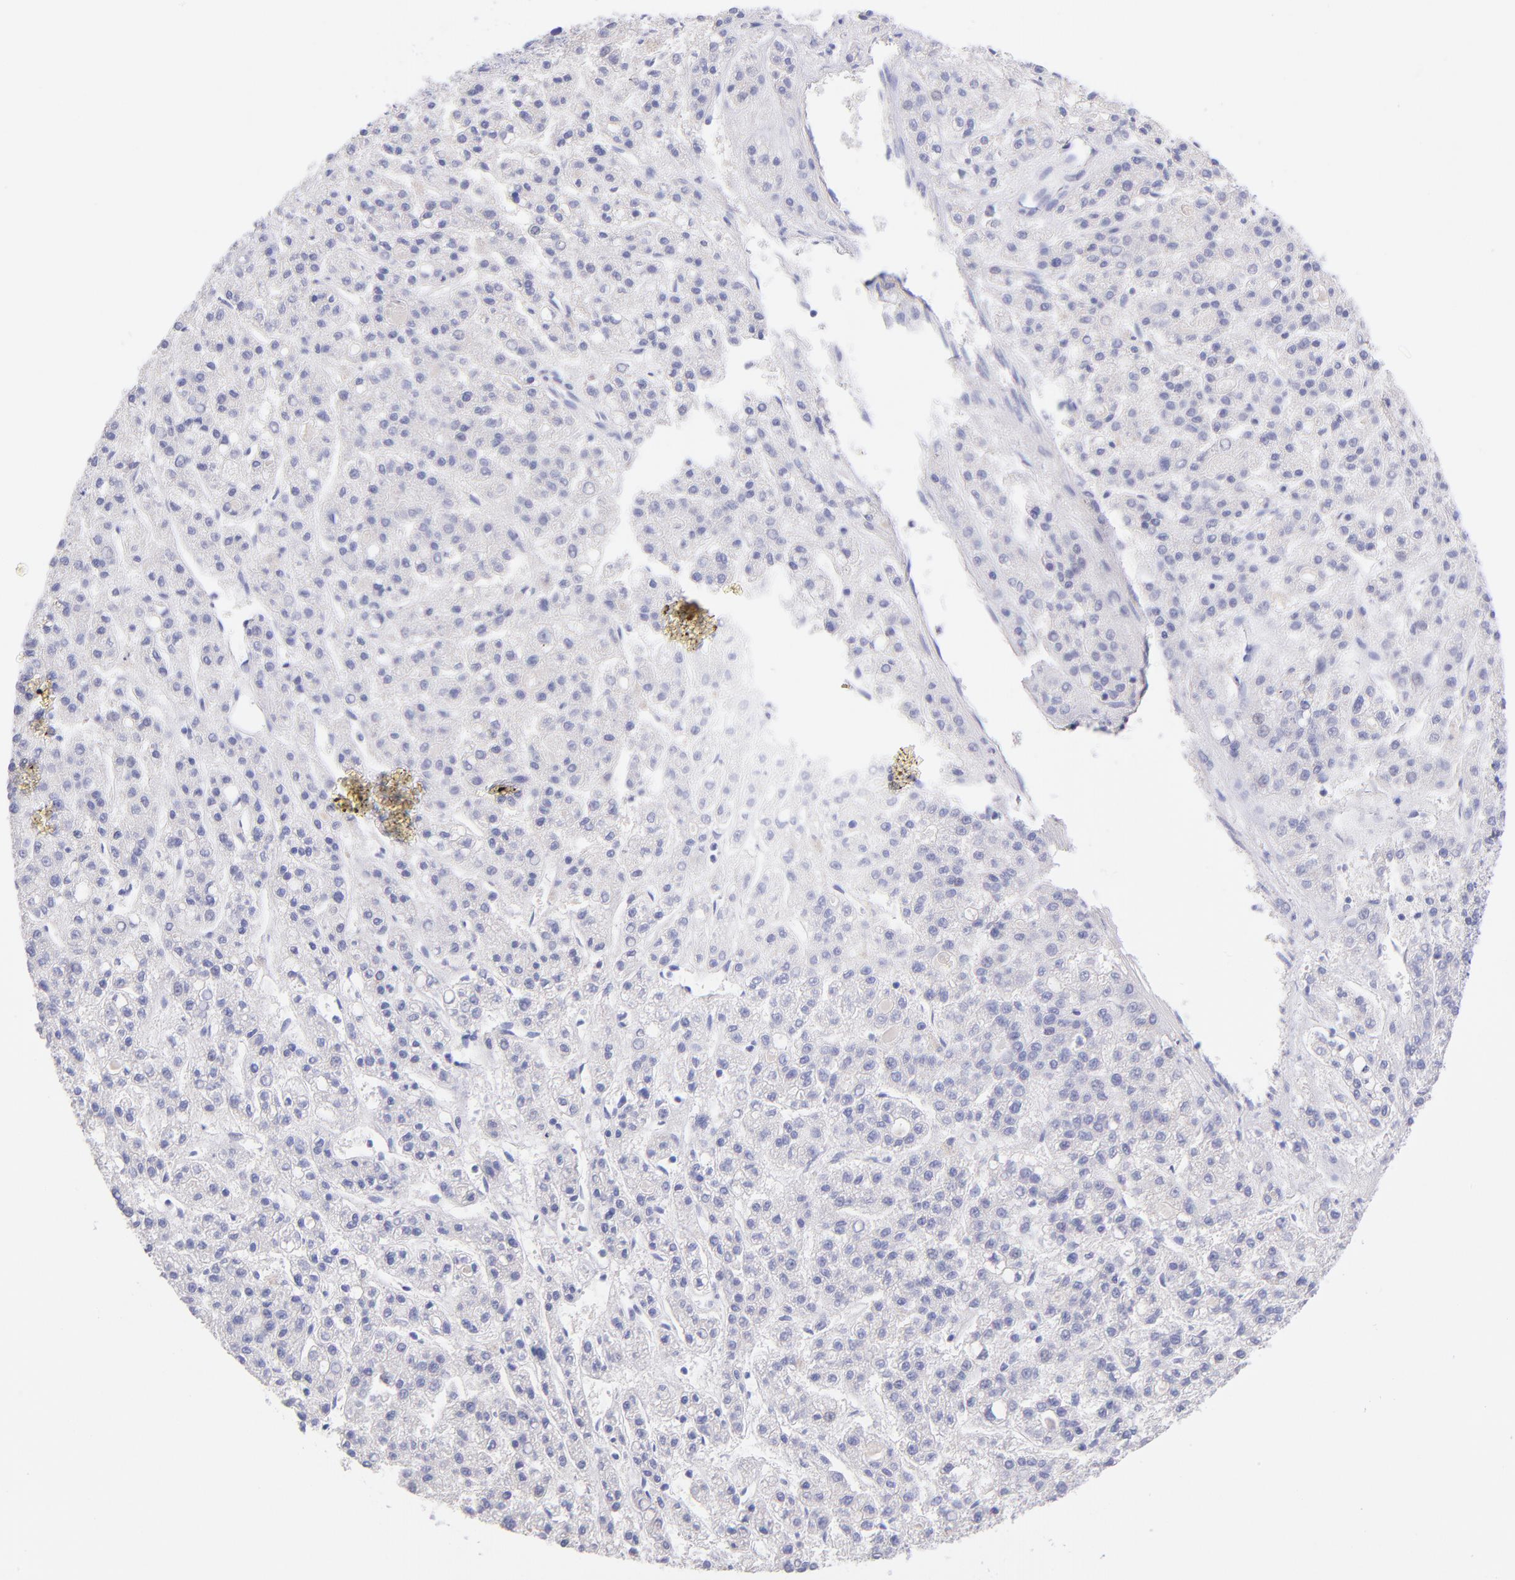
{"staining": {"intensity": "negative", "quantity": "none", "location": "none"}, "tissue": "liver cancer", "cell_type": "Tumor cells", "image_type": "cancer", "snomed": [{"axis": "morphology", "description": "Carcinoma, Hepatocellular, NOS"}, {"axis": "topography", "description": "Liver"}], "caption": "Immunohistochemistry of human liver cancer displays no positivity in tumor cells.", "gene": "RAB3B", "patient": {"sex": "male", "age": 70}}